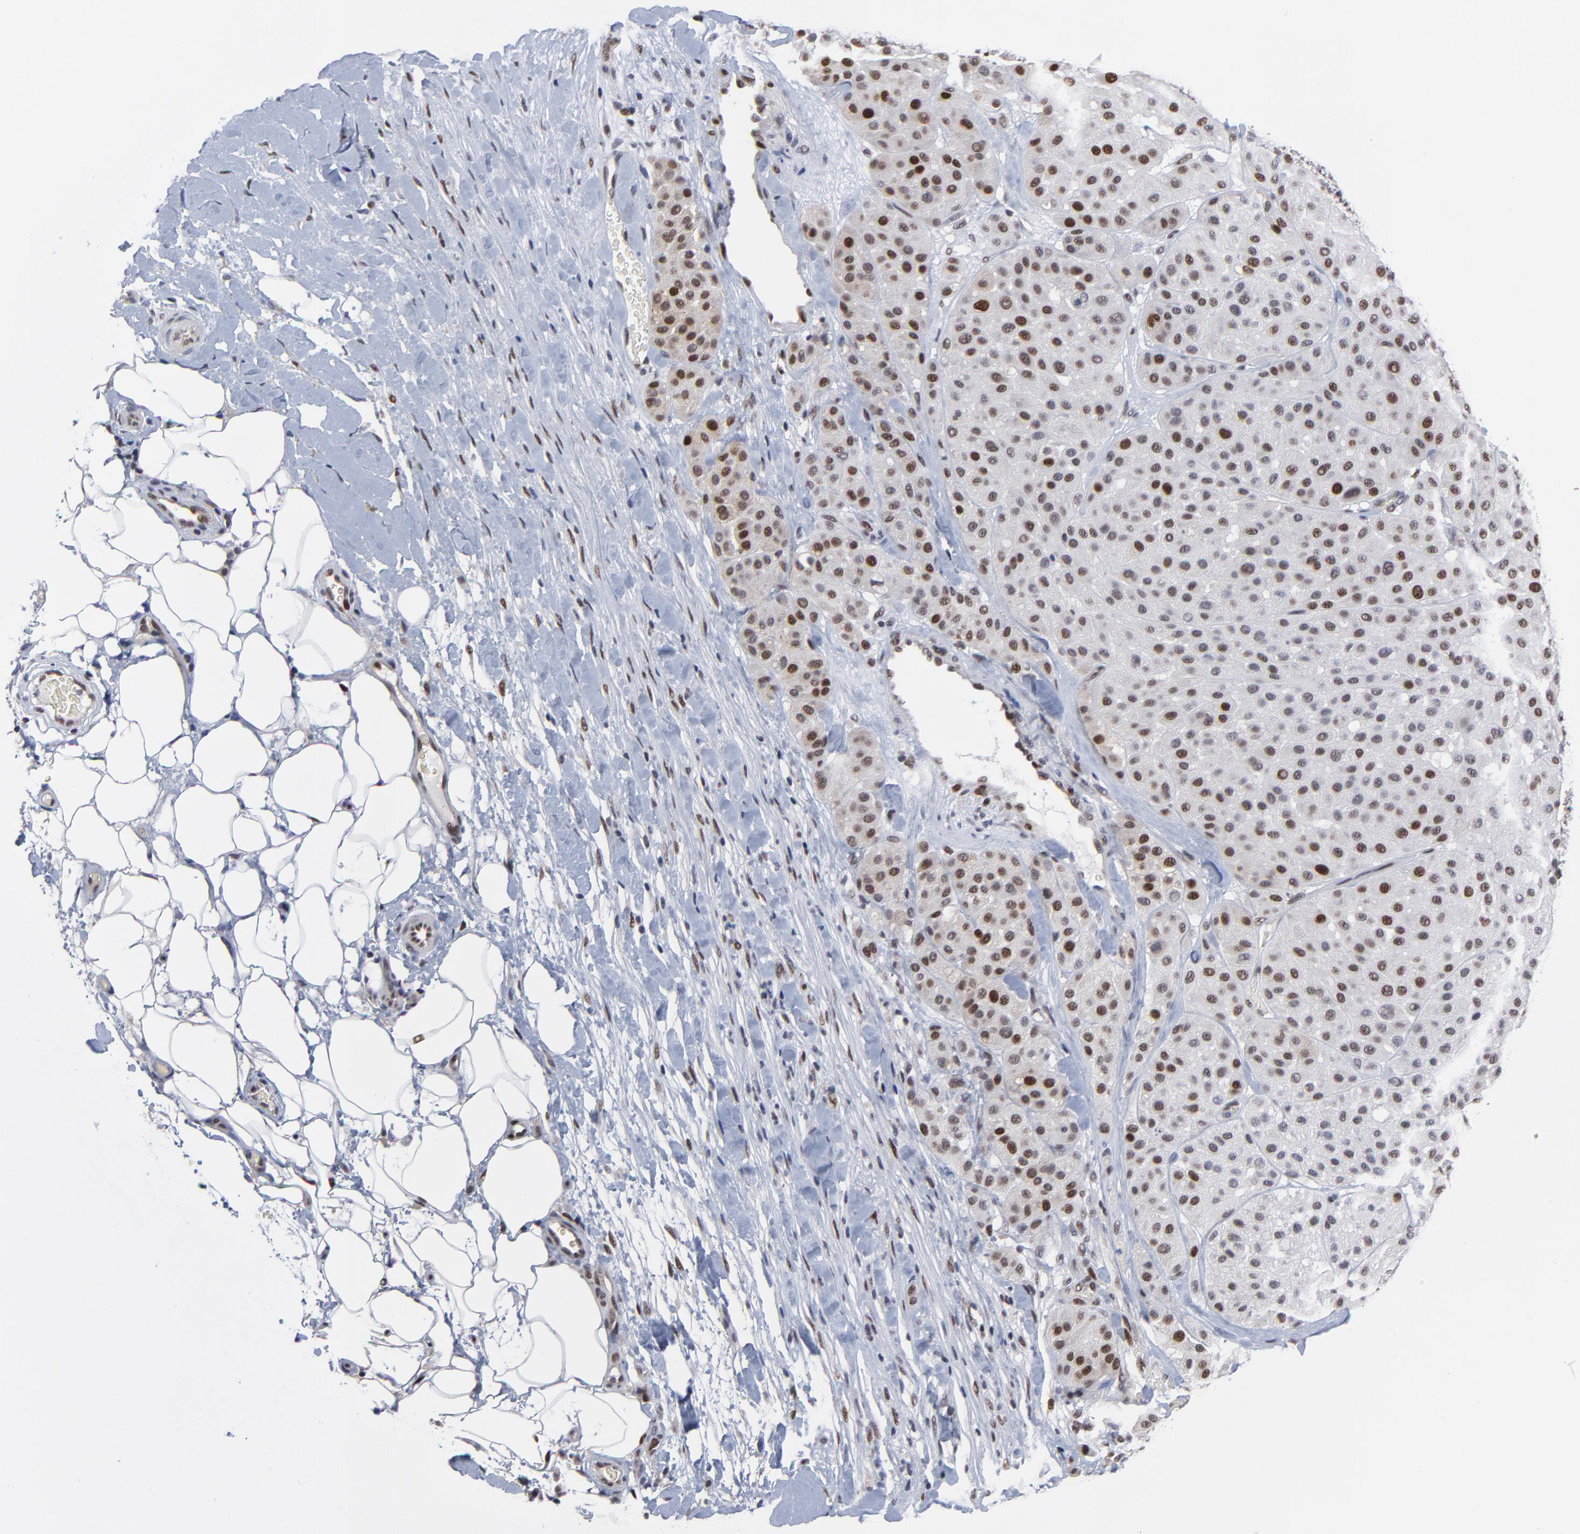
{"staining": {"intensity": "moderate", "quantity": "25%-75%", "location": "nuclear"}, "tissue": "melanoma", "cell_type": "Tumor cells", "image_type": "cancer", "snomed": [{"axis": "morphology", "description": "Normal tissue, NOS"}, {"axis": "morphology", "description": "Malignant melanoma, Metastatic site"}, {"axis": "topography", "description": "Skin"}], "caption": "The micrograph demonstrates immunohistochemical staining of melanoma. There is moderate nuclear positivity is appreciated in approximately 25%-75% of tumor cells. (brown staining indicates protein expression, while blue staining denotes nuclei).", "gene": "OGFOD1", "patient": {"sex": "male", "age": 41}}